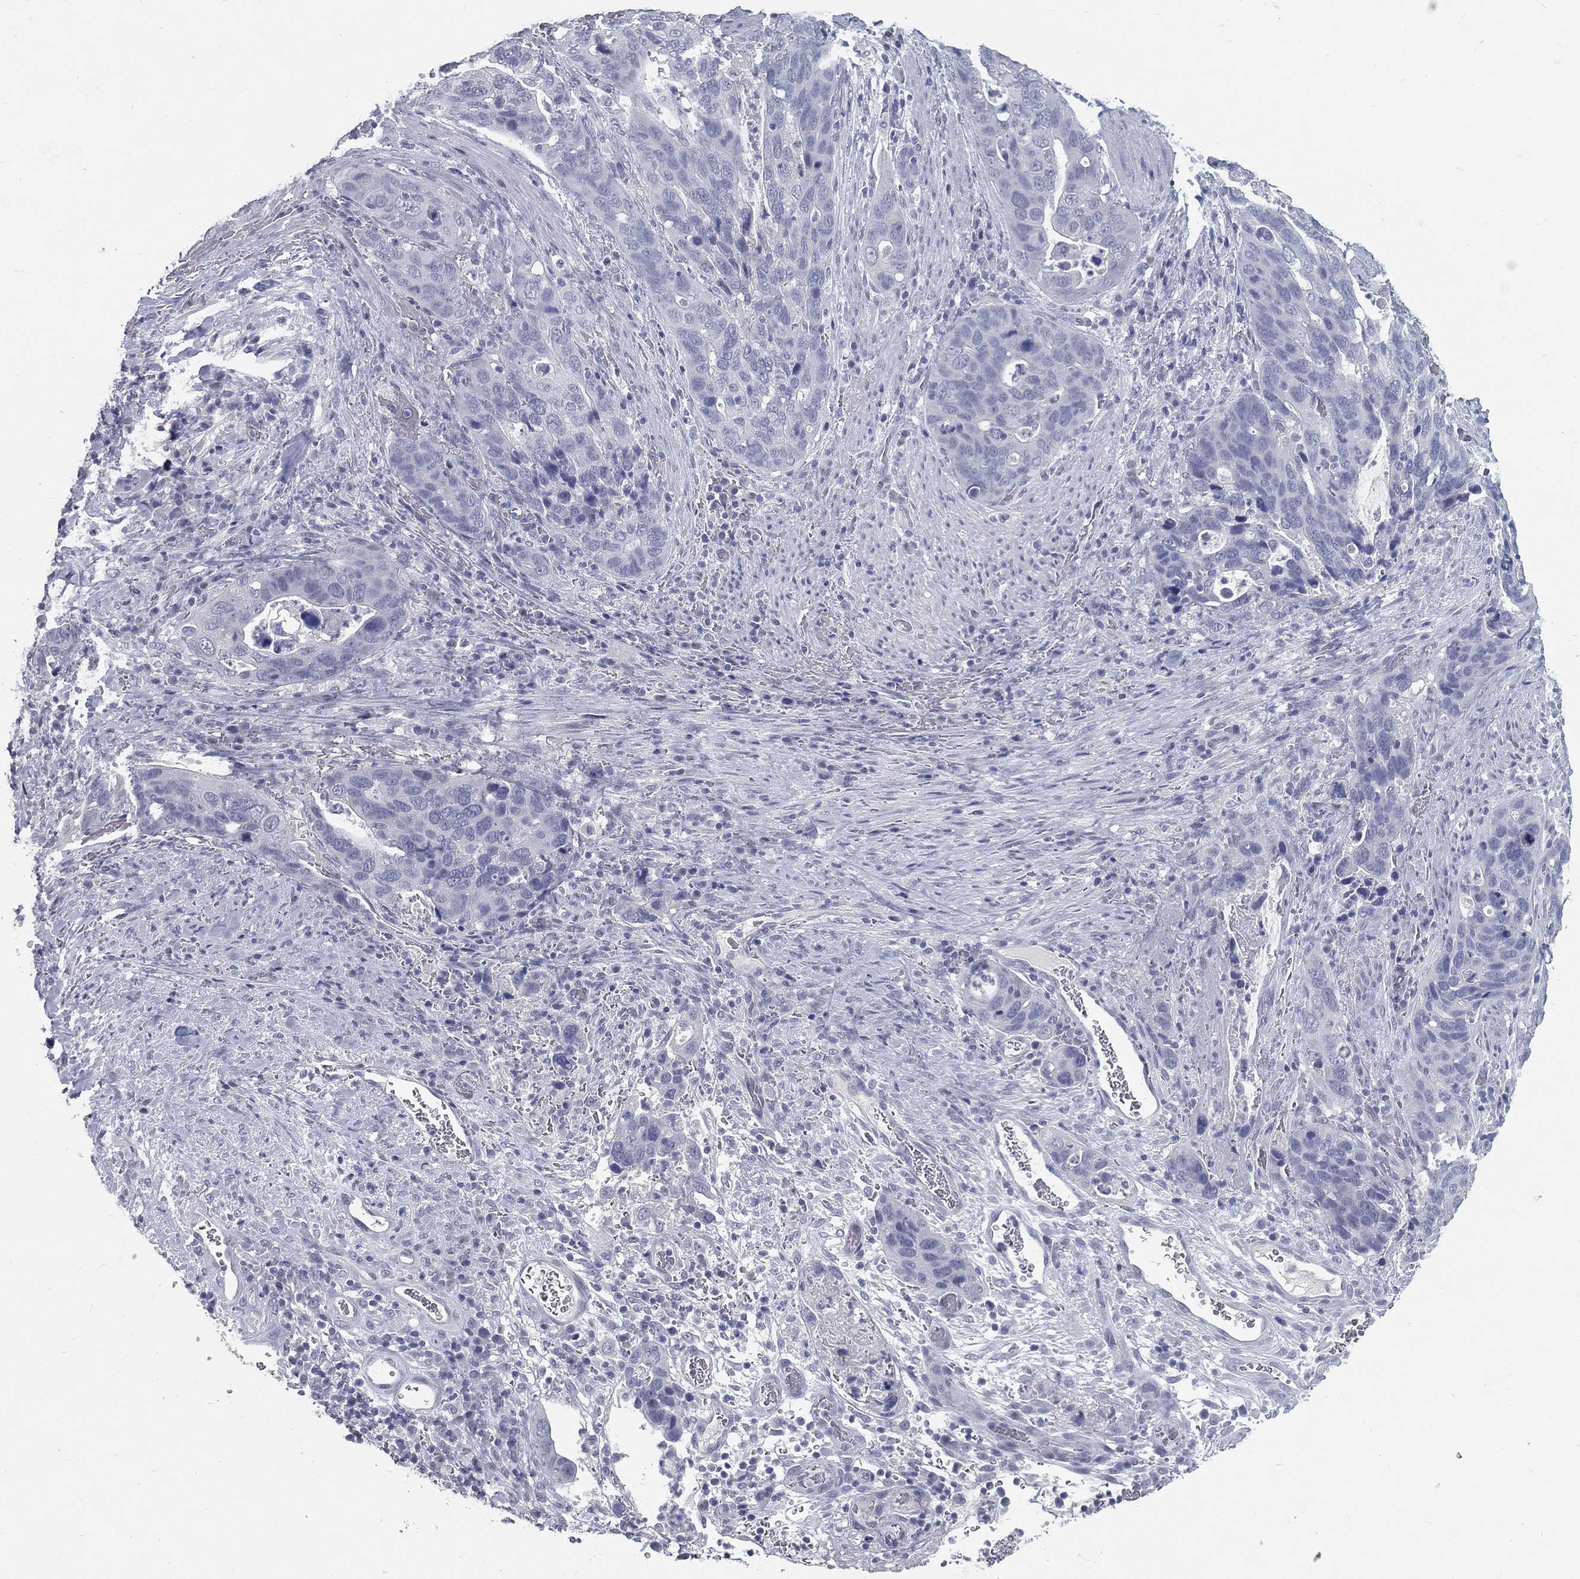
{"staining": {"intensity": "negative", "quantity": "none", "location": "none"}, "tissue": "stomach cancer", "cell_type": "Tumor cells", "image_type": "cancer", "snomed": [{"axis": "morphology", "description": "Adenocarcinoma, NOS"}, {"axis": "topography", "description": "Stomach"}], "caption": "Immunohistochemistry (IHC) histopathology image of human stomach cancer stained for a protein (brown), which reveals no expression in tumor cells.", "gene": "ACE2", "patient": {"sex": "male", "age": 54}}